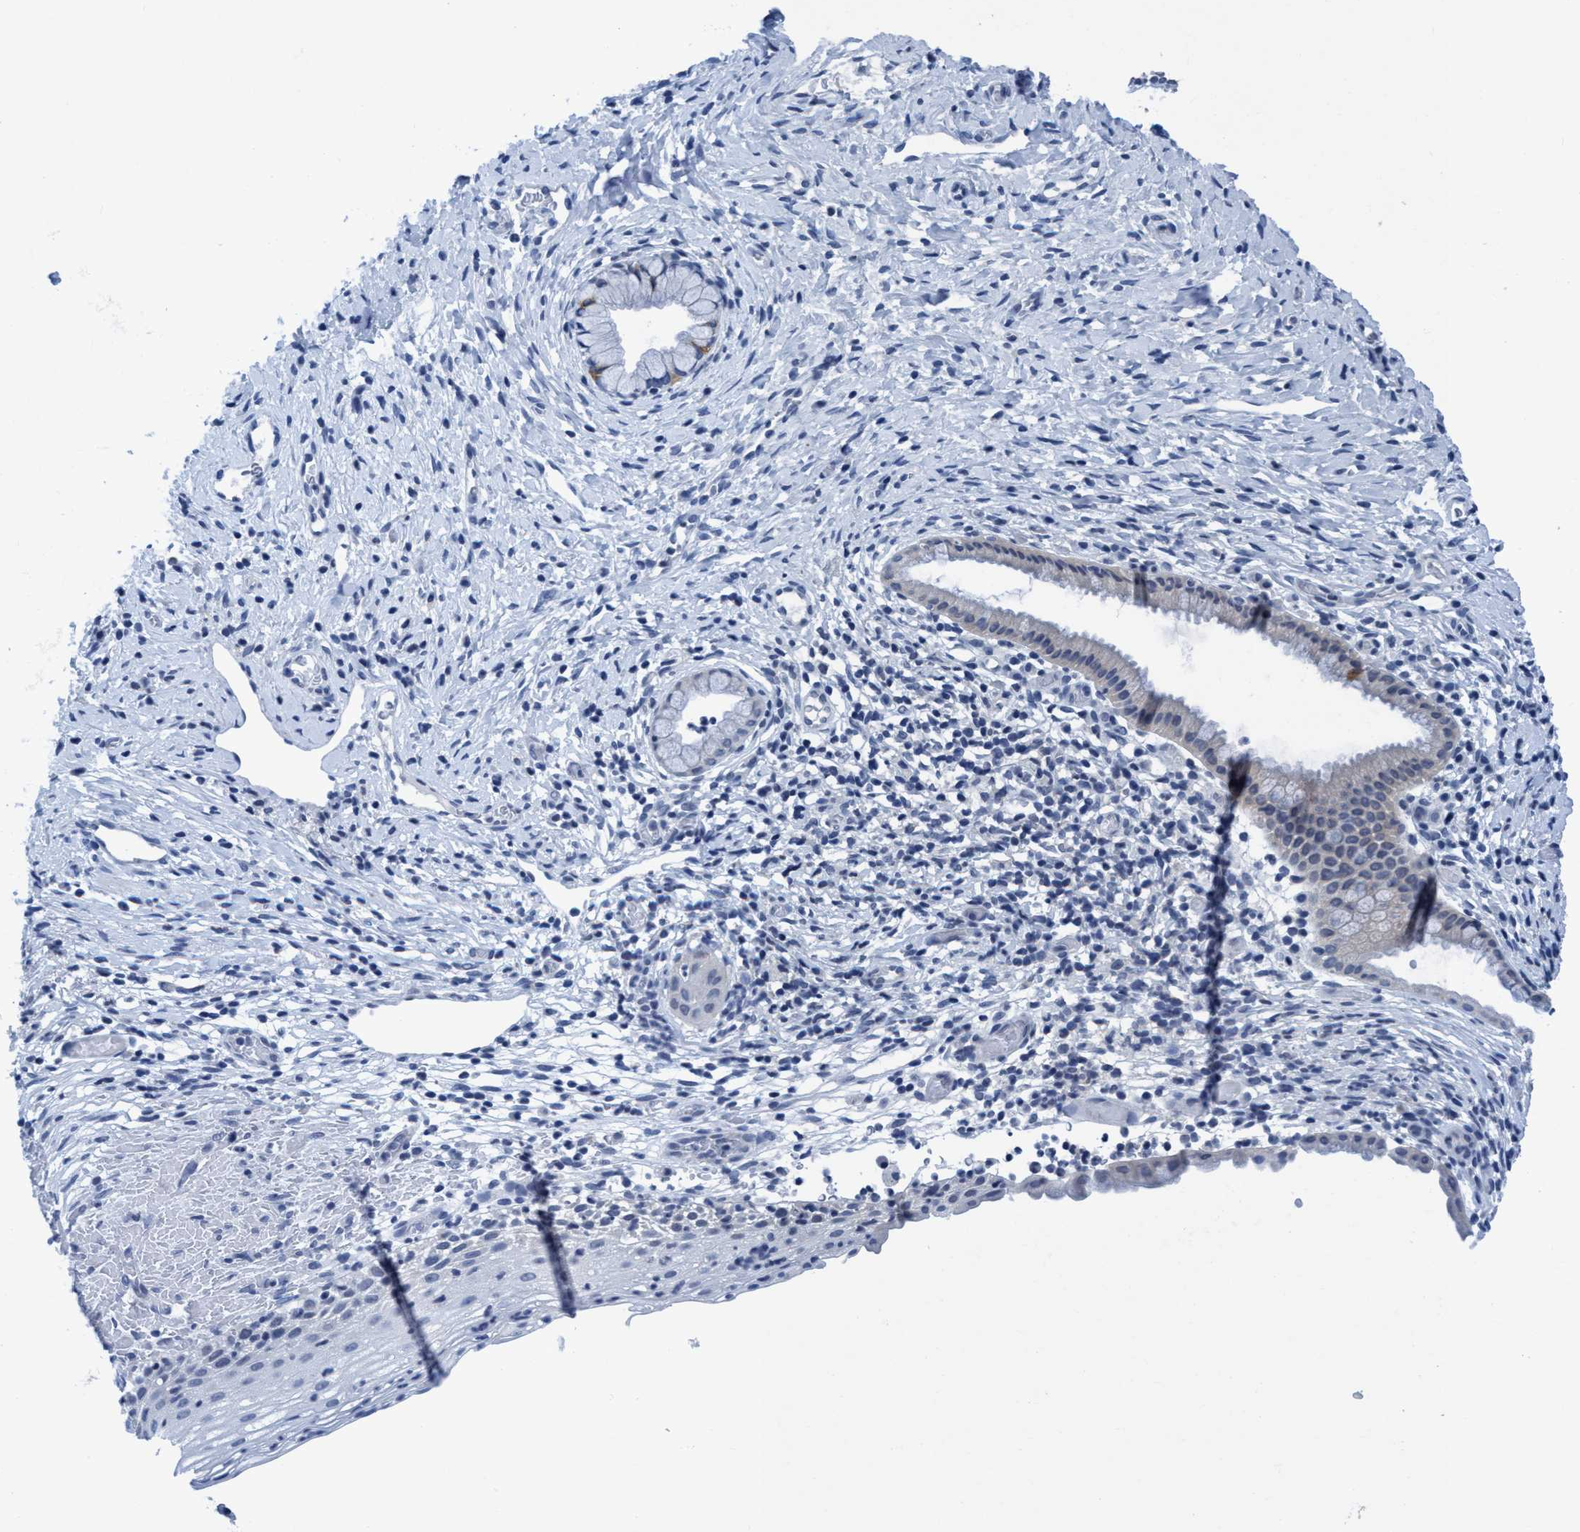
{"staining": {"intensity": "negative", "quantity": "none", "location": "none"}, "tissue": "cervix", "cell_type": "Glandular cells", "image_type": "normal", "snomed": [{"axis": "morphology", "description": "Normal tissue, NOS"}, {"axis": "topography", "description": "Cervix"}], "caption": "Immunohistochemistry (IHC) histopathology image of unremarkable cervix: human cervix stained with DAB (3,3'-diaminobenzidine) shows no significant protein expression in glandular cells.", "gene": "DNAI1", "patient": {"sex": "female", "age": 72}}